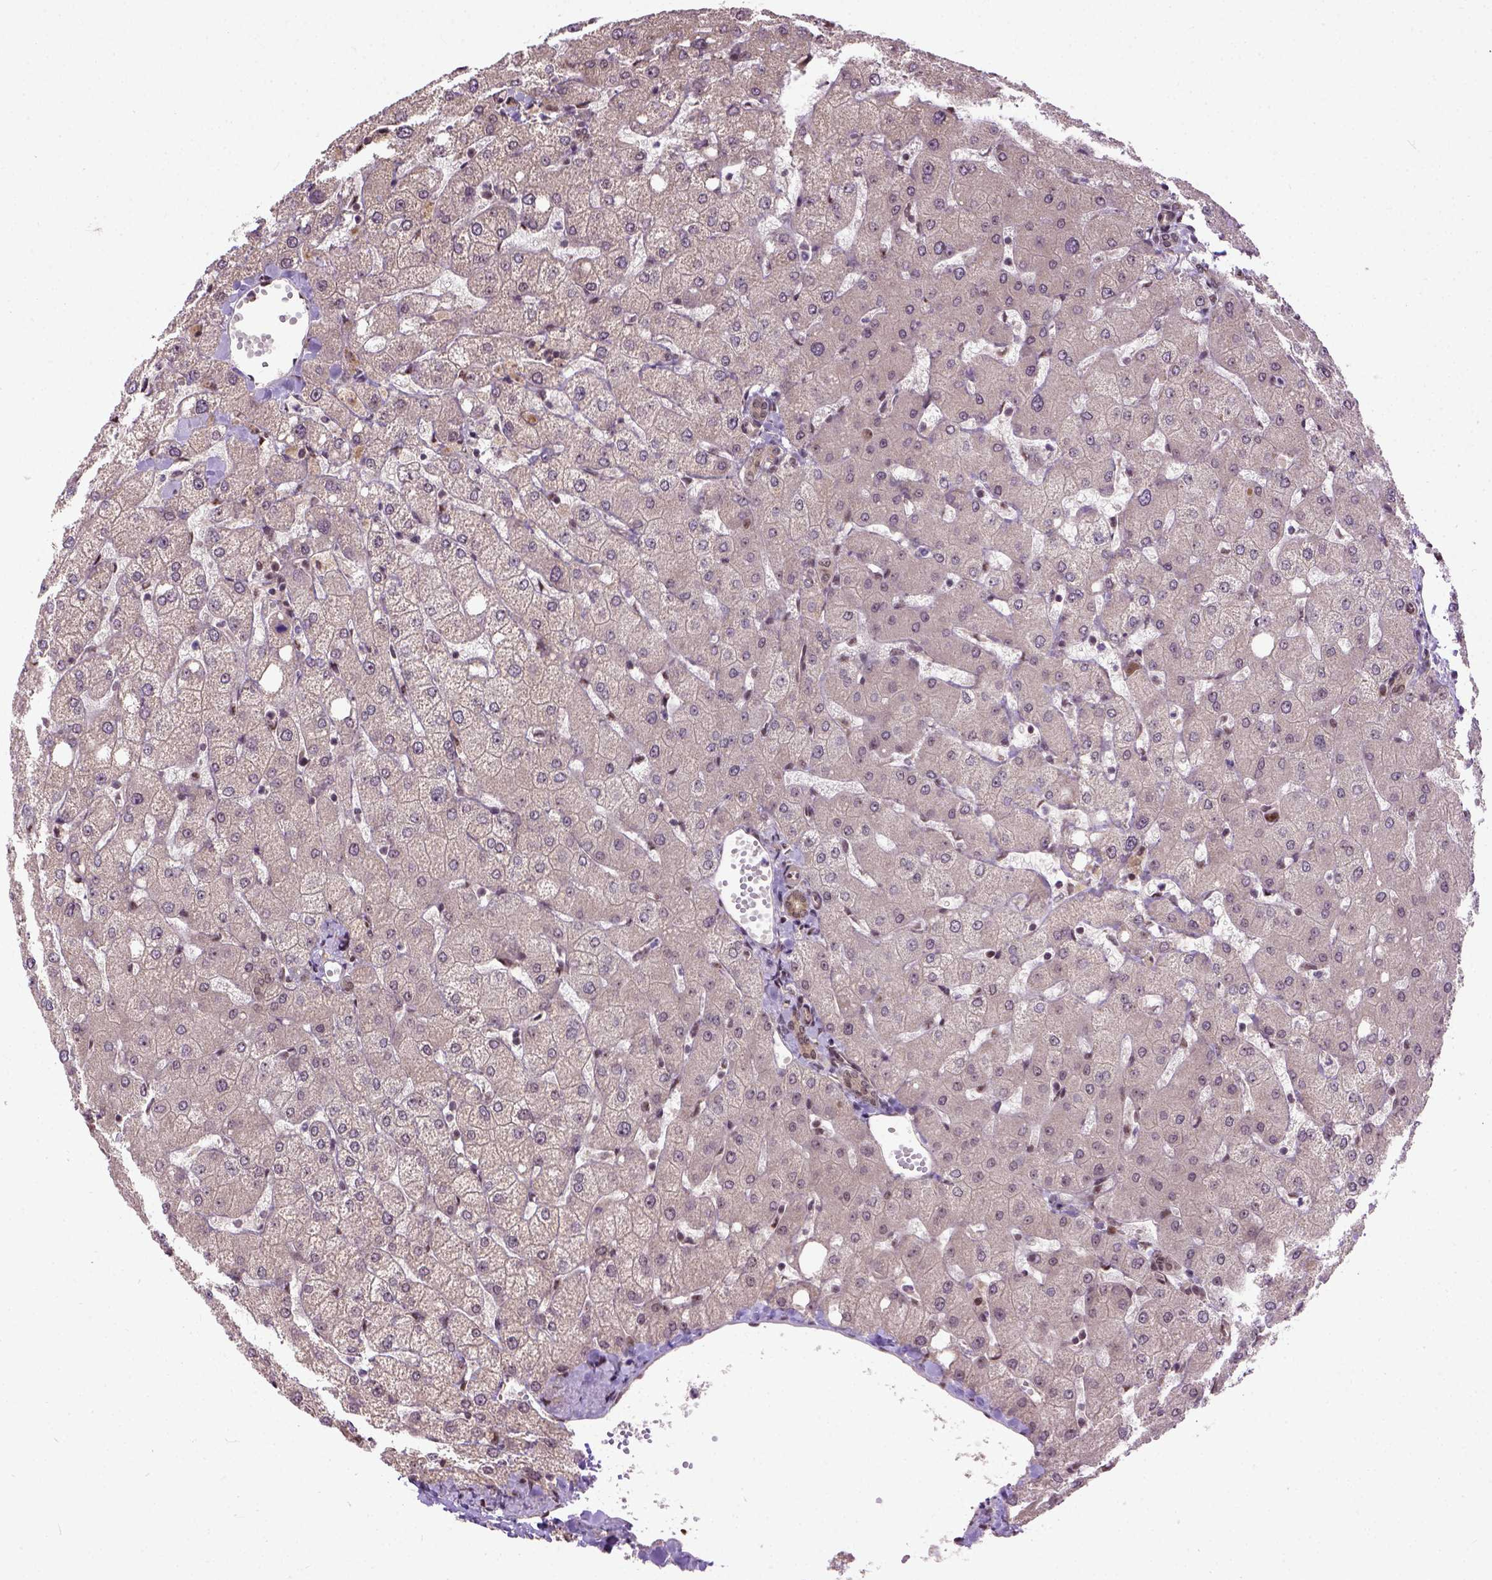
{"staining": {"intensity": "weak", "quantity": ">75%", "location": "nuclear"}, "tissue": "liver", "cell_type": "Cholangiocytes", "image_type": "normal", "snomed": [{"axis": "morphology", "description": "Normal tissue, NOS"}, {"axis": "topography", "description": "Liver"}], "caption": "Liver stained for a protein (brown) reveals weak nuclear positive positivity in about >75% of cholangiocytes.", "gene": "ZNF630", "patient": {"sex": "female", "age": 54}}